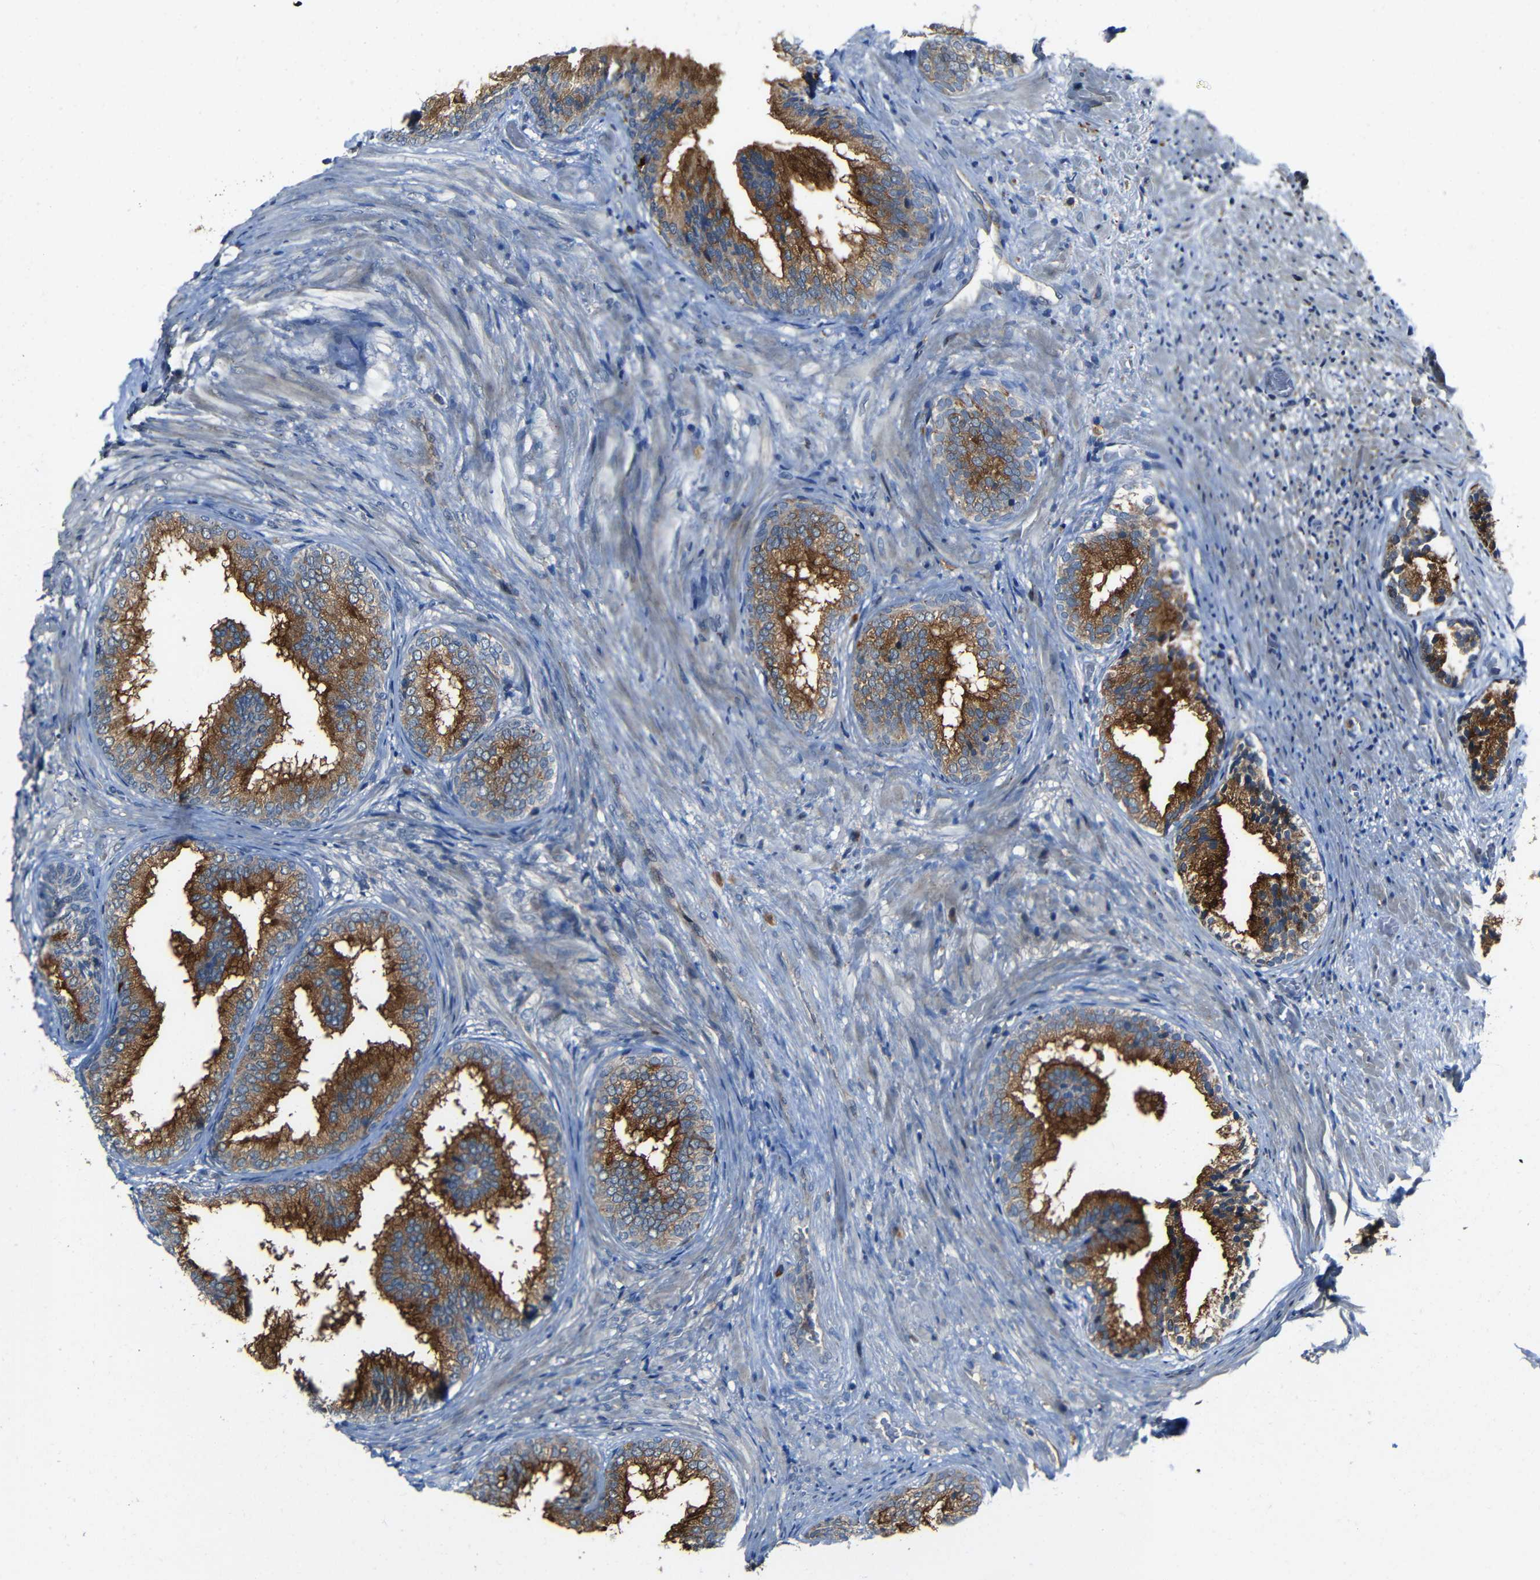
{"staining": {"intensity": "strong", "quantity": "25%-75%", "location": "cytoplasmic/membranous"}, "tissue": "prostate", "cell_type": "Glandular cells", "image_type": "normal", "snomed": [{"axis": "morphology", "description": "Normal tissue, NOS"}, {"axis": "topography", "description": "Prostate"}], "caption": "Prostate stained with a brown dye reveals strong cytoplasmic/membranous positive expression in about 25%-75% of glandular cells.", "gene": "DNAJC5", "patient": {"sex": "male", "age": 76}}